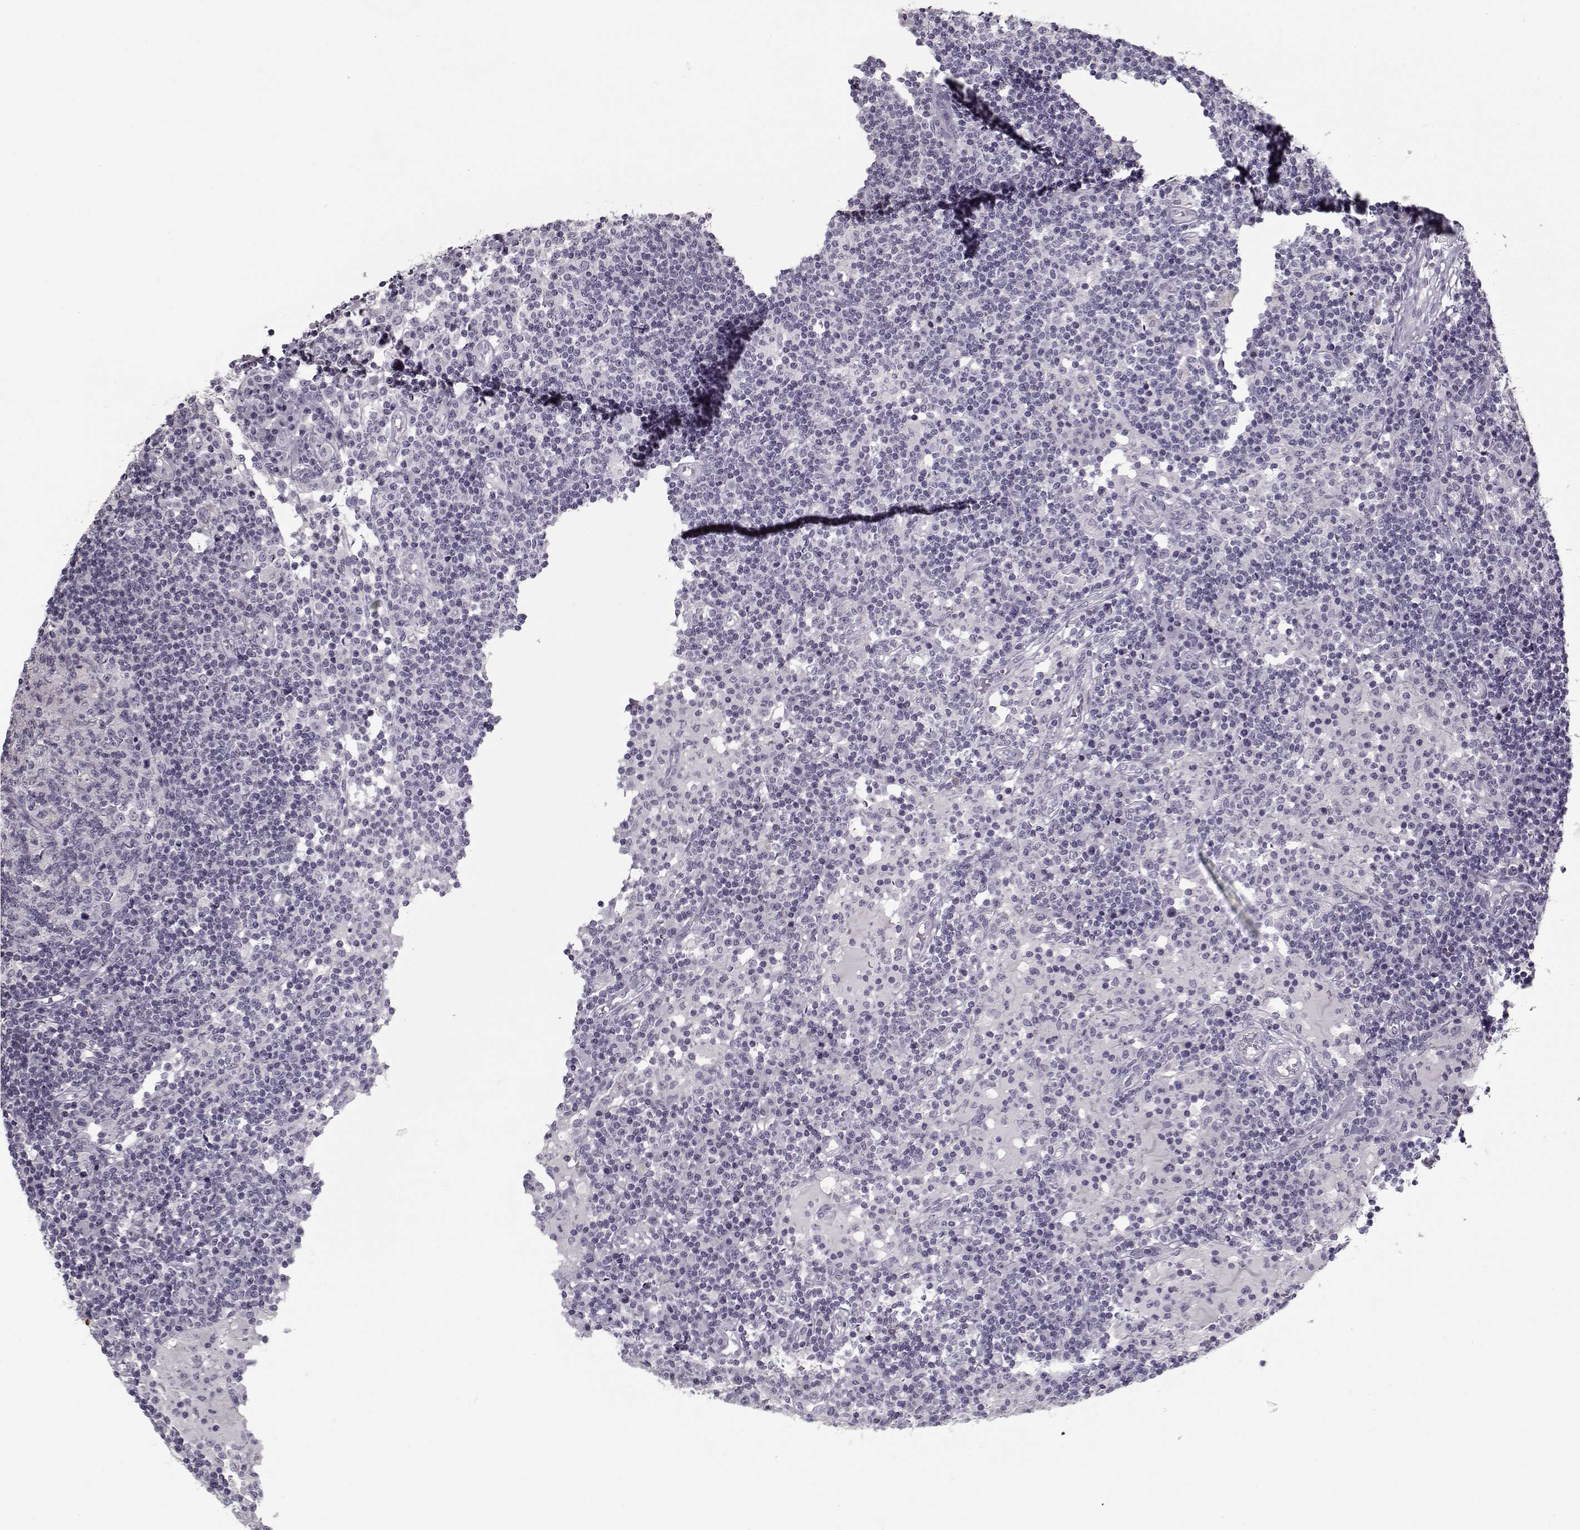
{"staining": {"intensity": "negative", "quantity": "none", "location": "none"}, "tissue": "lymph node", "cell_type": "Germinal center cells", "image_type": "normal", "snomed": [{"axis": "morphology", "description": "Normal tissue, NOS"}, {"axis": "topography", "description": "Lymph node"}], "caption": "Germinal center cells show no significant protein staining in benign lymph node.", "gene": "RNF32", "patient": {"sex": "female", "age": 72}}